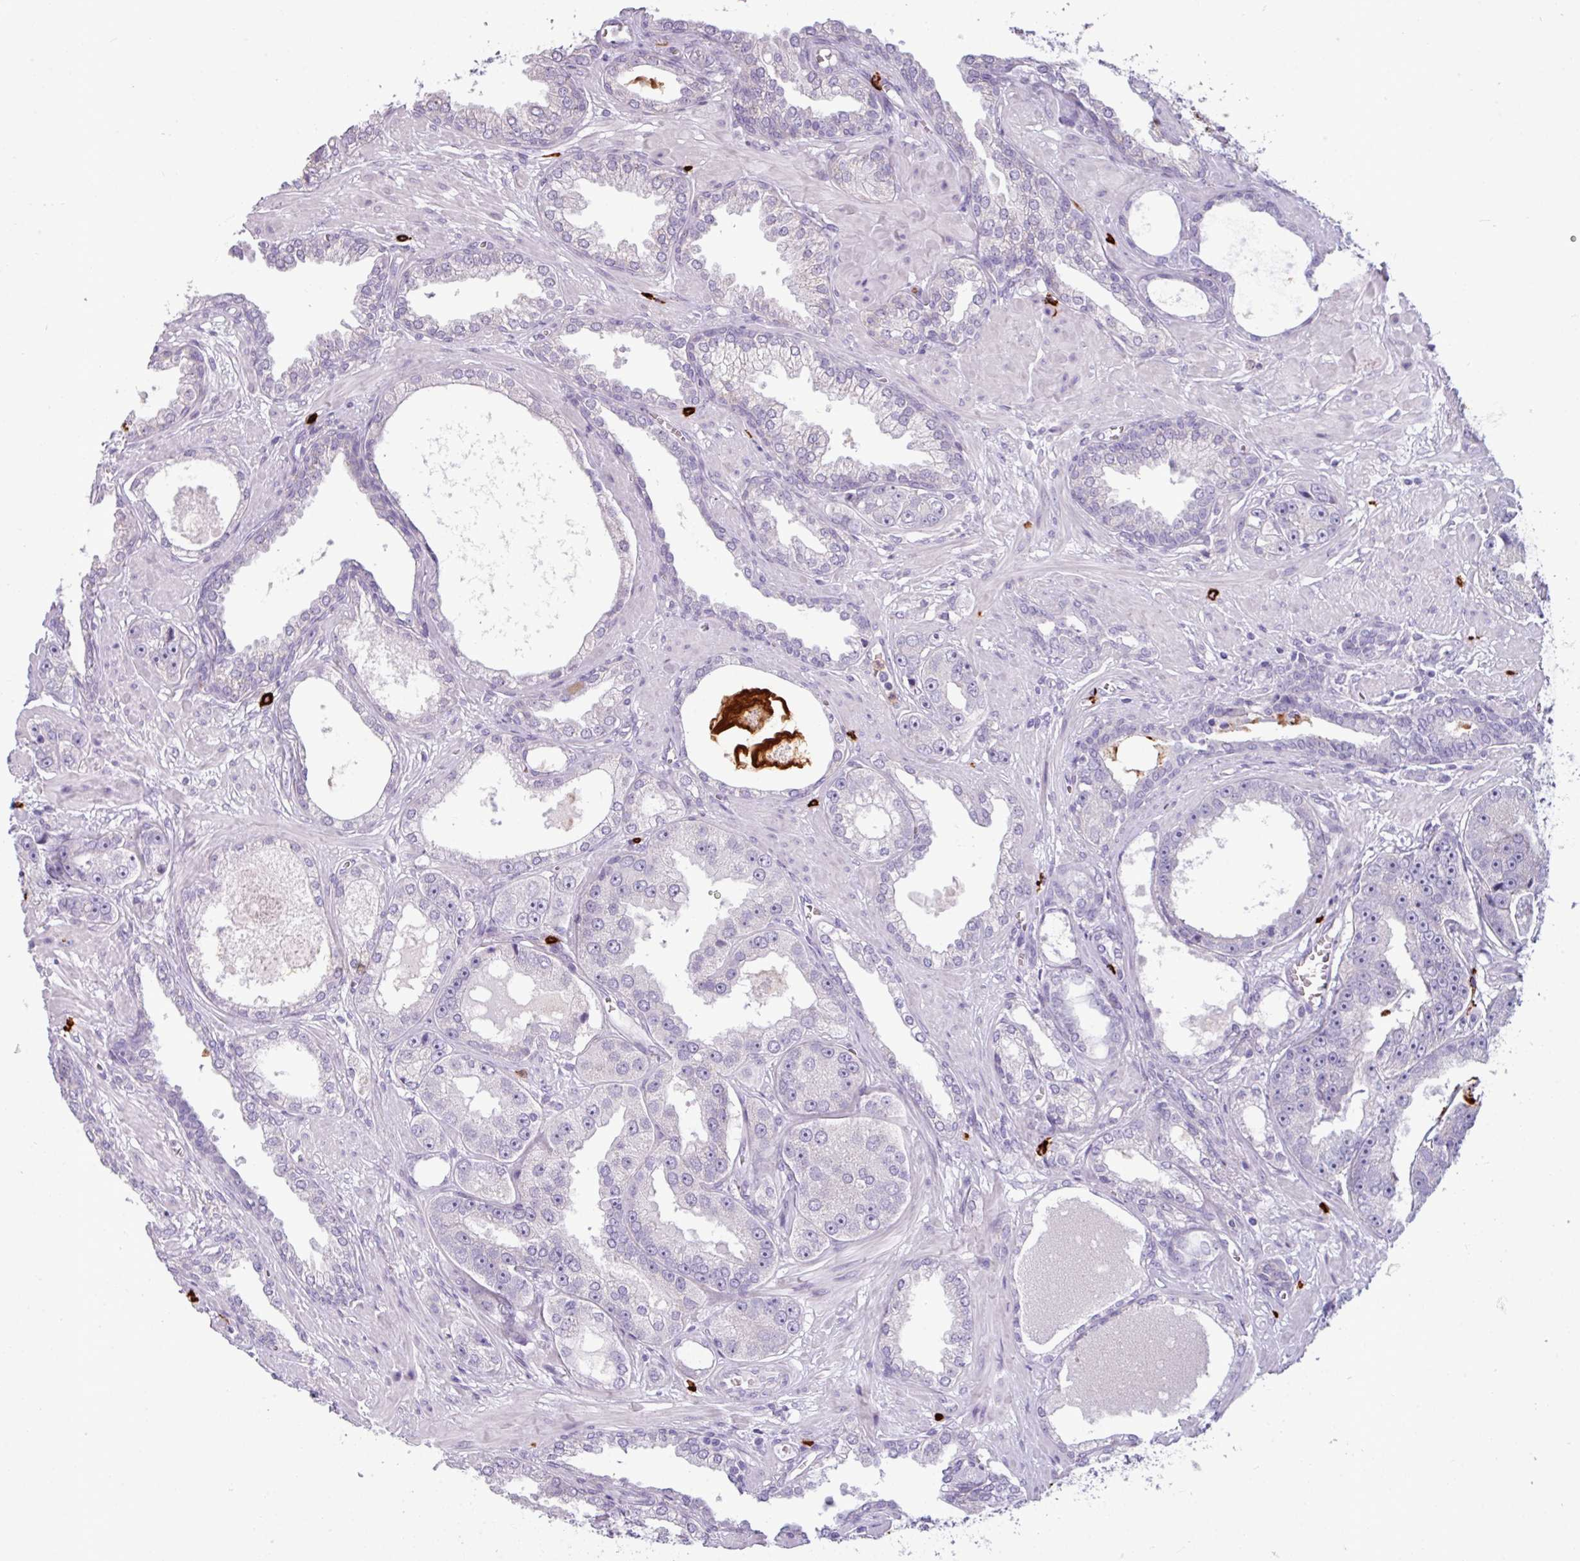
{"staining": {"intensity": "negative", "quantity": "none", "location": "none"}, "tissue": "prostate cancer", "cell_type": "Tumor cells", "image_type": "cancer", "snomed": [{"axis": "morphology", "description": "Adenocarcinoma, High grade"}, {"axis": "topography", "description": "Prostate"}], "caption": "A high-resolution histopathology image shows immunohistochemistry staining of prostate cancer, which shows no significant positivity in tumor cells. (DAB (3,3'-diaminobenzidine) IHC visualized using brightfield microscopy, high magnification).", "gene": "TRIM39", "patient": {"sex": "male", "age": 71}}